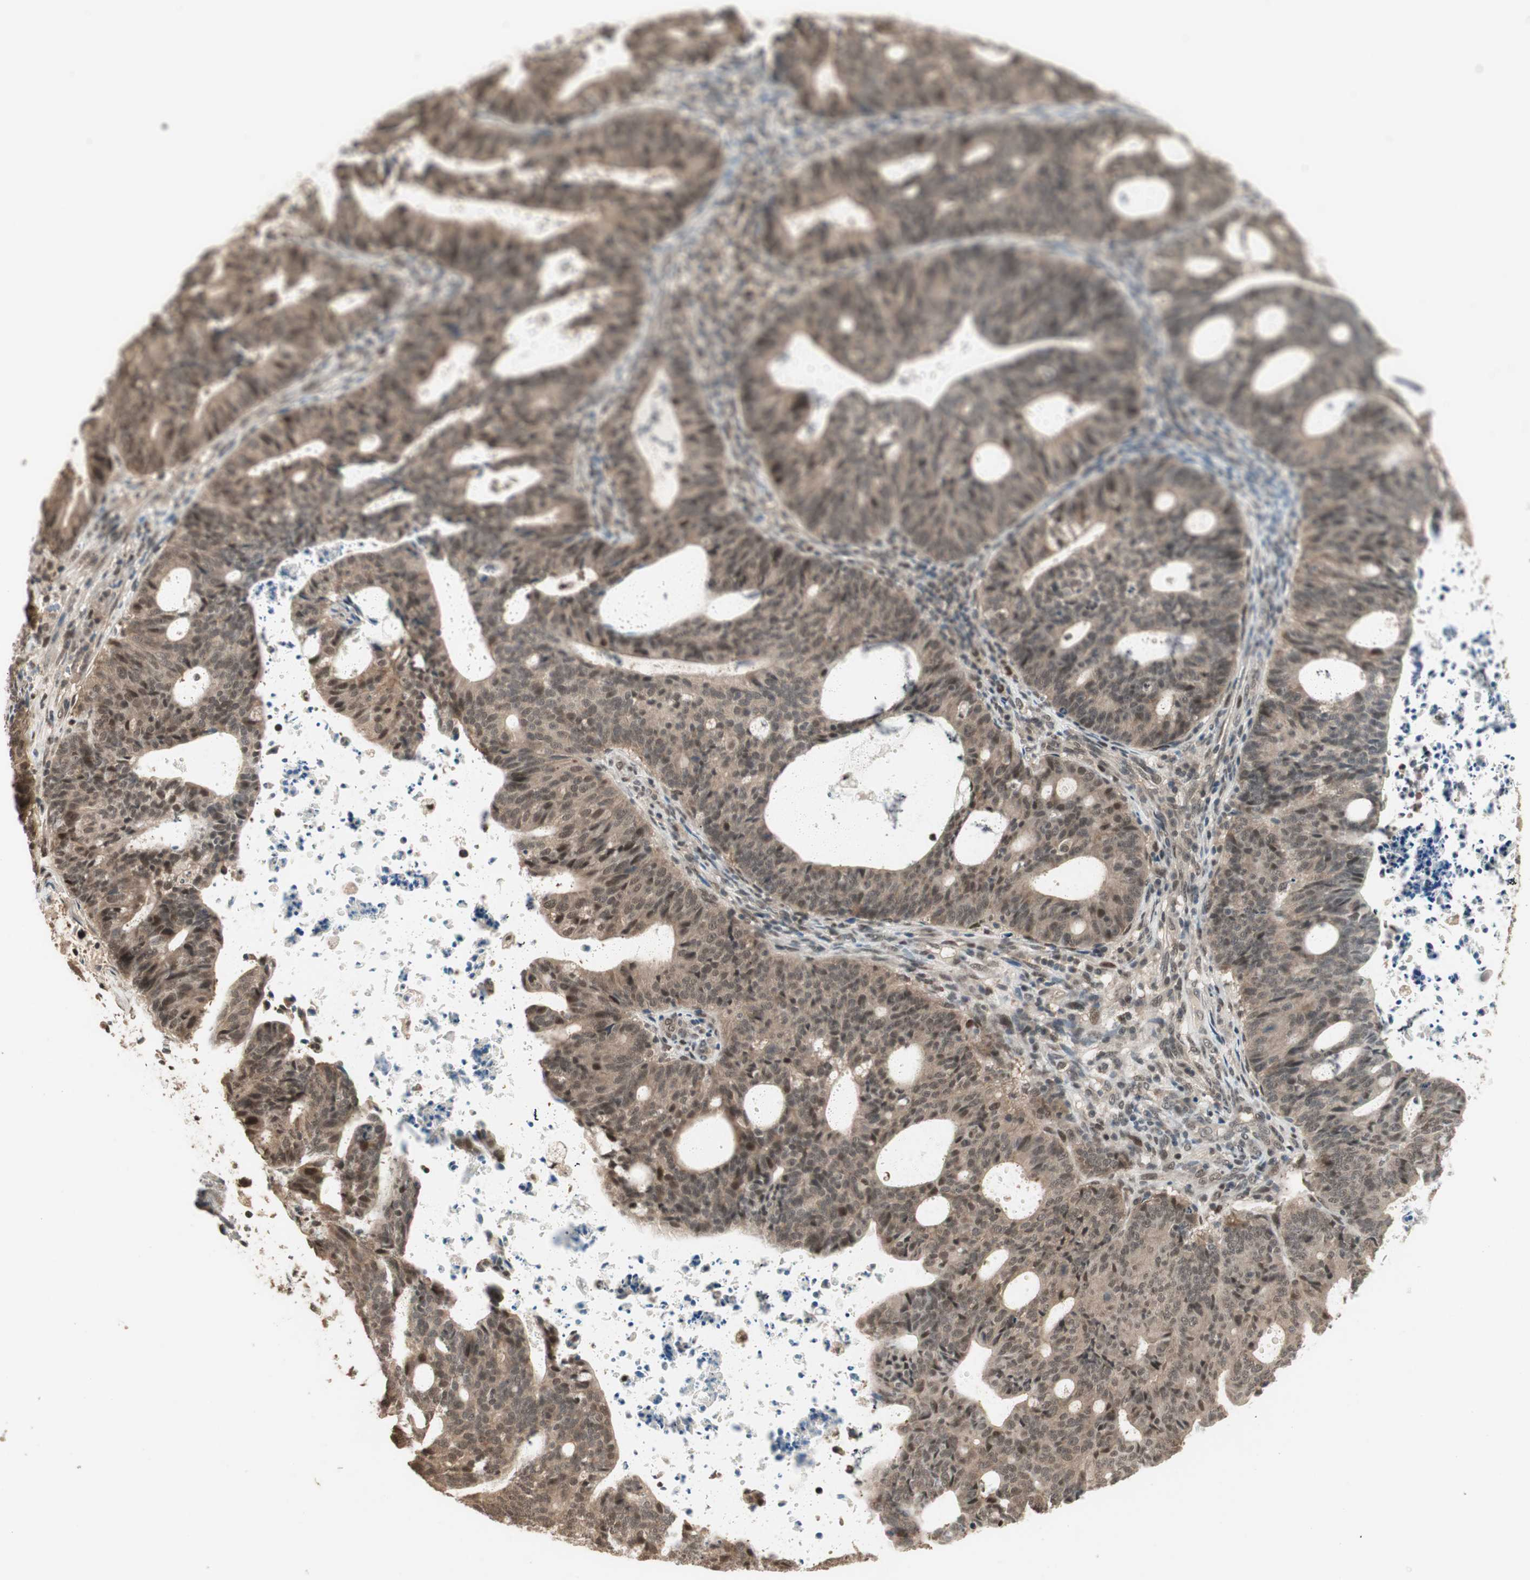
{"staining": {"intensity": "moderate", "quantity": ">75%", "location": "cytoplasmic/membranous,nuclear"}, "tissue": "endometrial cancer", "cell_type": "Tumor cells", "image_type": "cancer", "snomed": [{"axis": "morphology", "description": "Adenocarcinoma, NOS"}, {"axis": "topography", "description": "Uterus"}], "caption": "Endometrial cancer (adenocarcinoma) was stained to show a protein in brown. There is medium levels of moderate cytoplasmic/membranous and nuclear positivity in about >75% of tumor cells.", "gene": "ZNF701", "patient": {"sex": "female", "age": 83}}